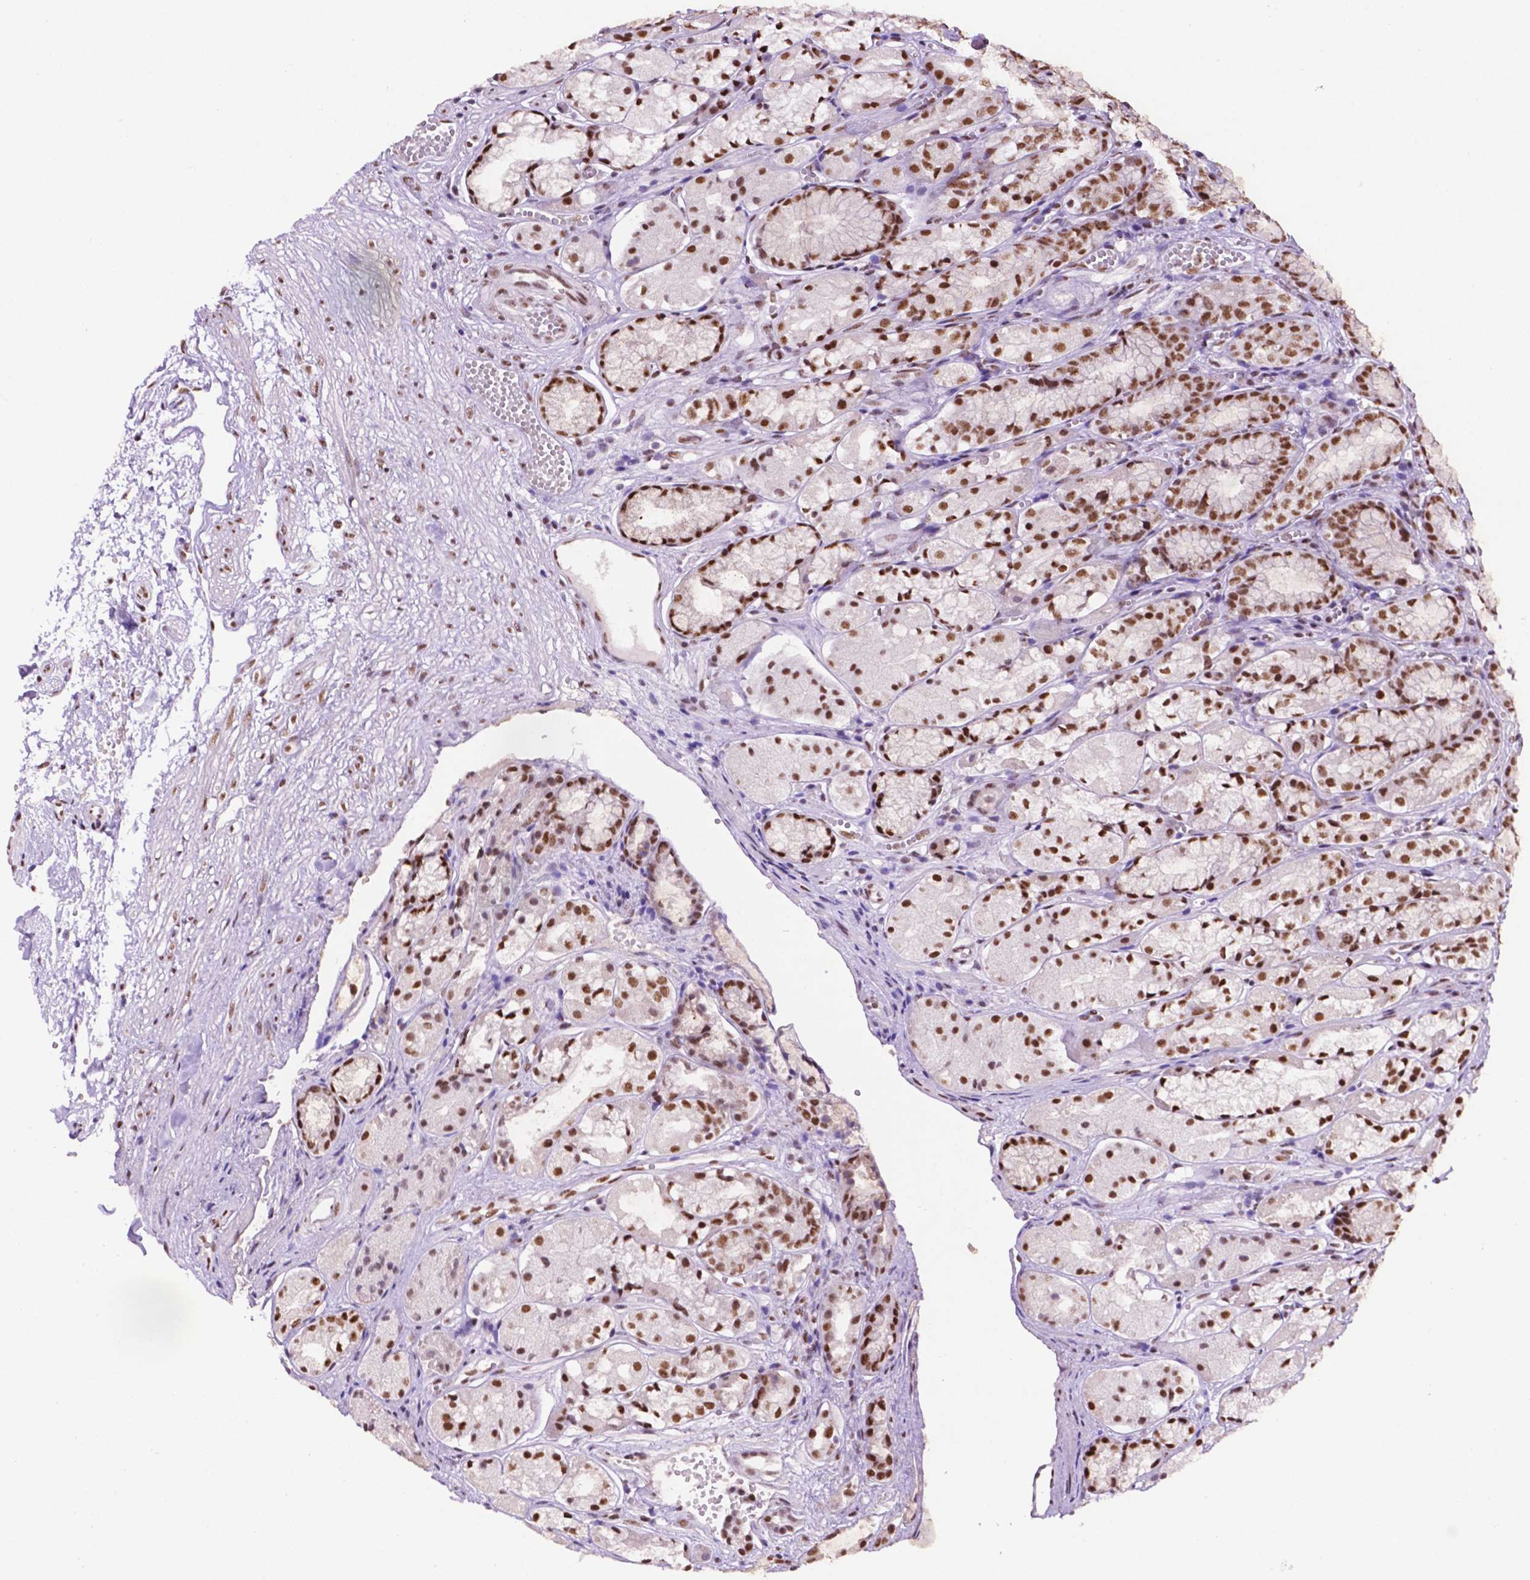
{"staining": {"intensity": "strong", "quantity": ">75%", "location": "nuclear"}, "tissue": "stomach", "cell_type": "Glandular cells", "image_type": "normal", "snomed": [{"axis": "morphology", "description": "Normal tissue, NOS"}, {"axis": "topography", "description": "Stomach"}], "caption": "Immunohistochemistry of normal human stomach displays high levels of strong nuclear expression in about >75% of glandular cells.", "gene": "CCAR2", "patient": {"sex": "male", "age": 70}}